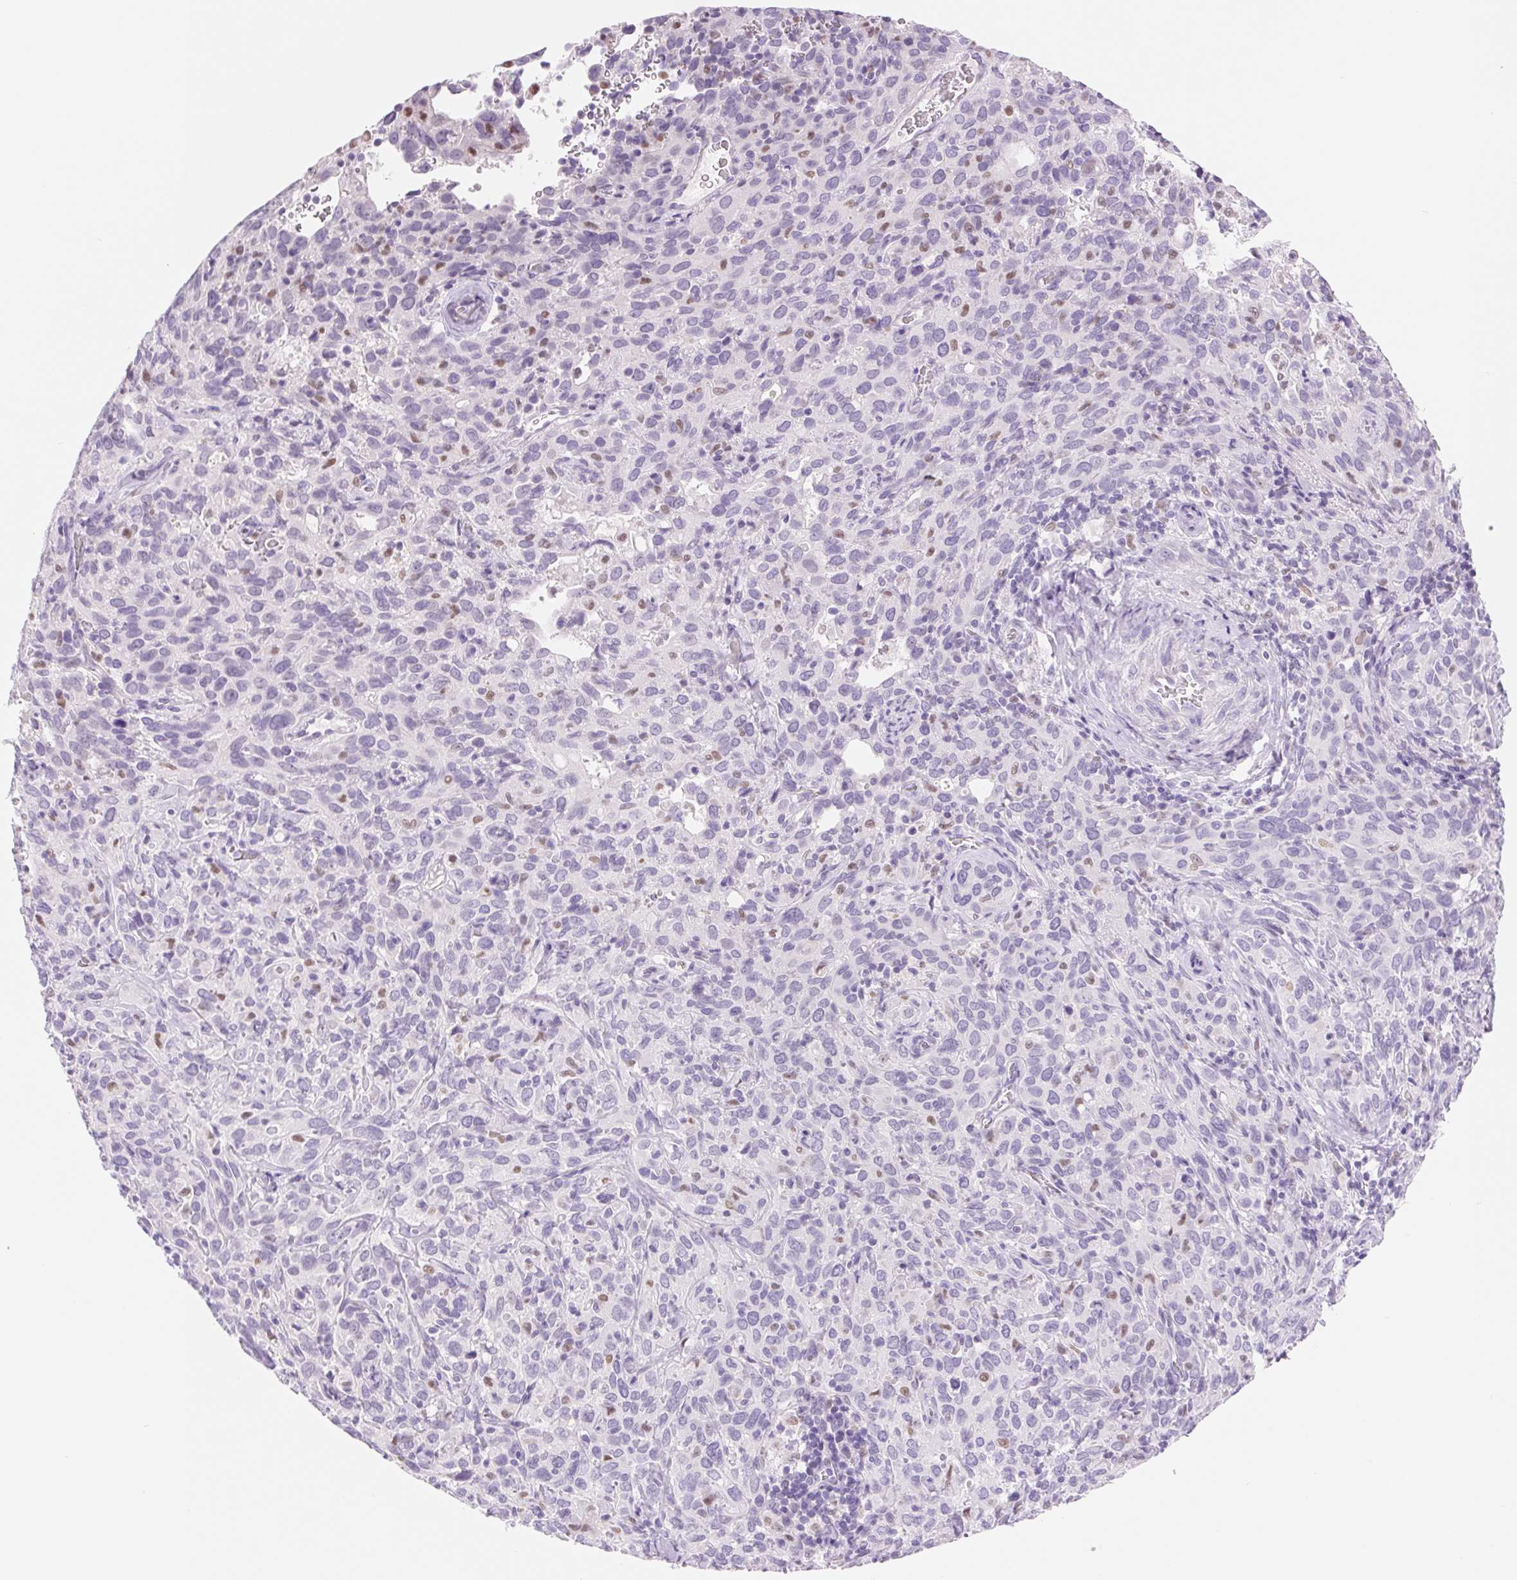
{"staining": {"intensity": "negative", "quantity": "none", "location": "none"}, "tissue": "cervical cancer", "cell_type": "Tumor cells", "image_type": "cancer", "snomed": [{"axis": "morphology", "description": "Normal tissue, NOS"}, {"axis": "morphology", "description": "Squamous cell carcinoma, NOS"}, {"axis": "topography", "description": "Cervix"}], "caption": "Cervical cancer stained for a protein using immunohistochemistry demonstrates no expression tumor cells.", "gene": "ASGR2", "patient": {"sex": "female", "age": 51}}